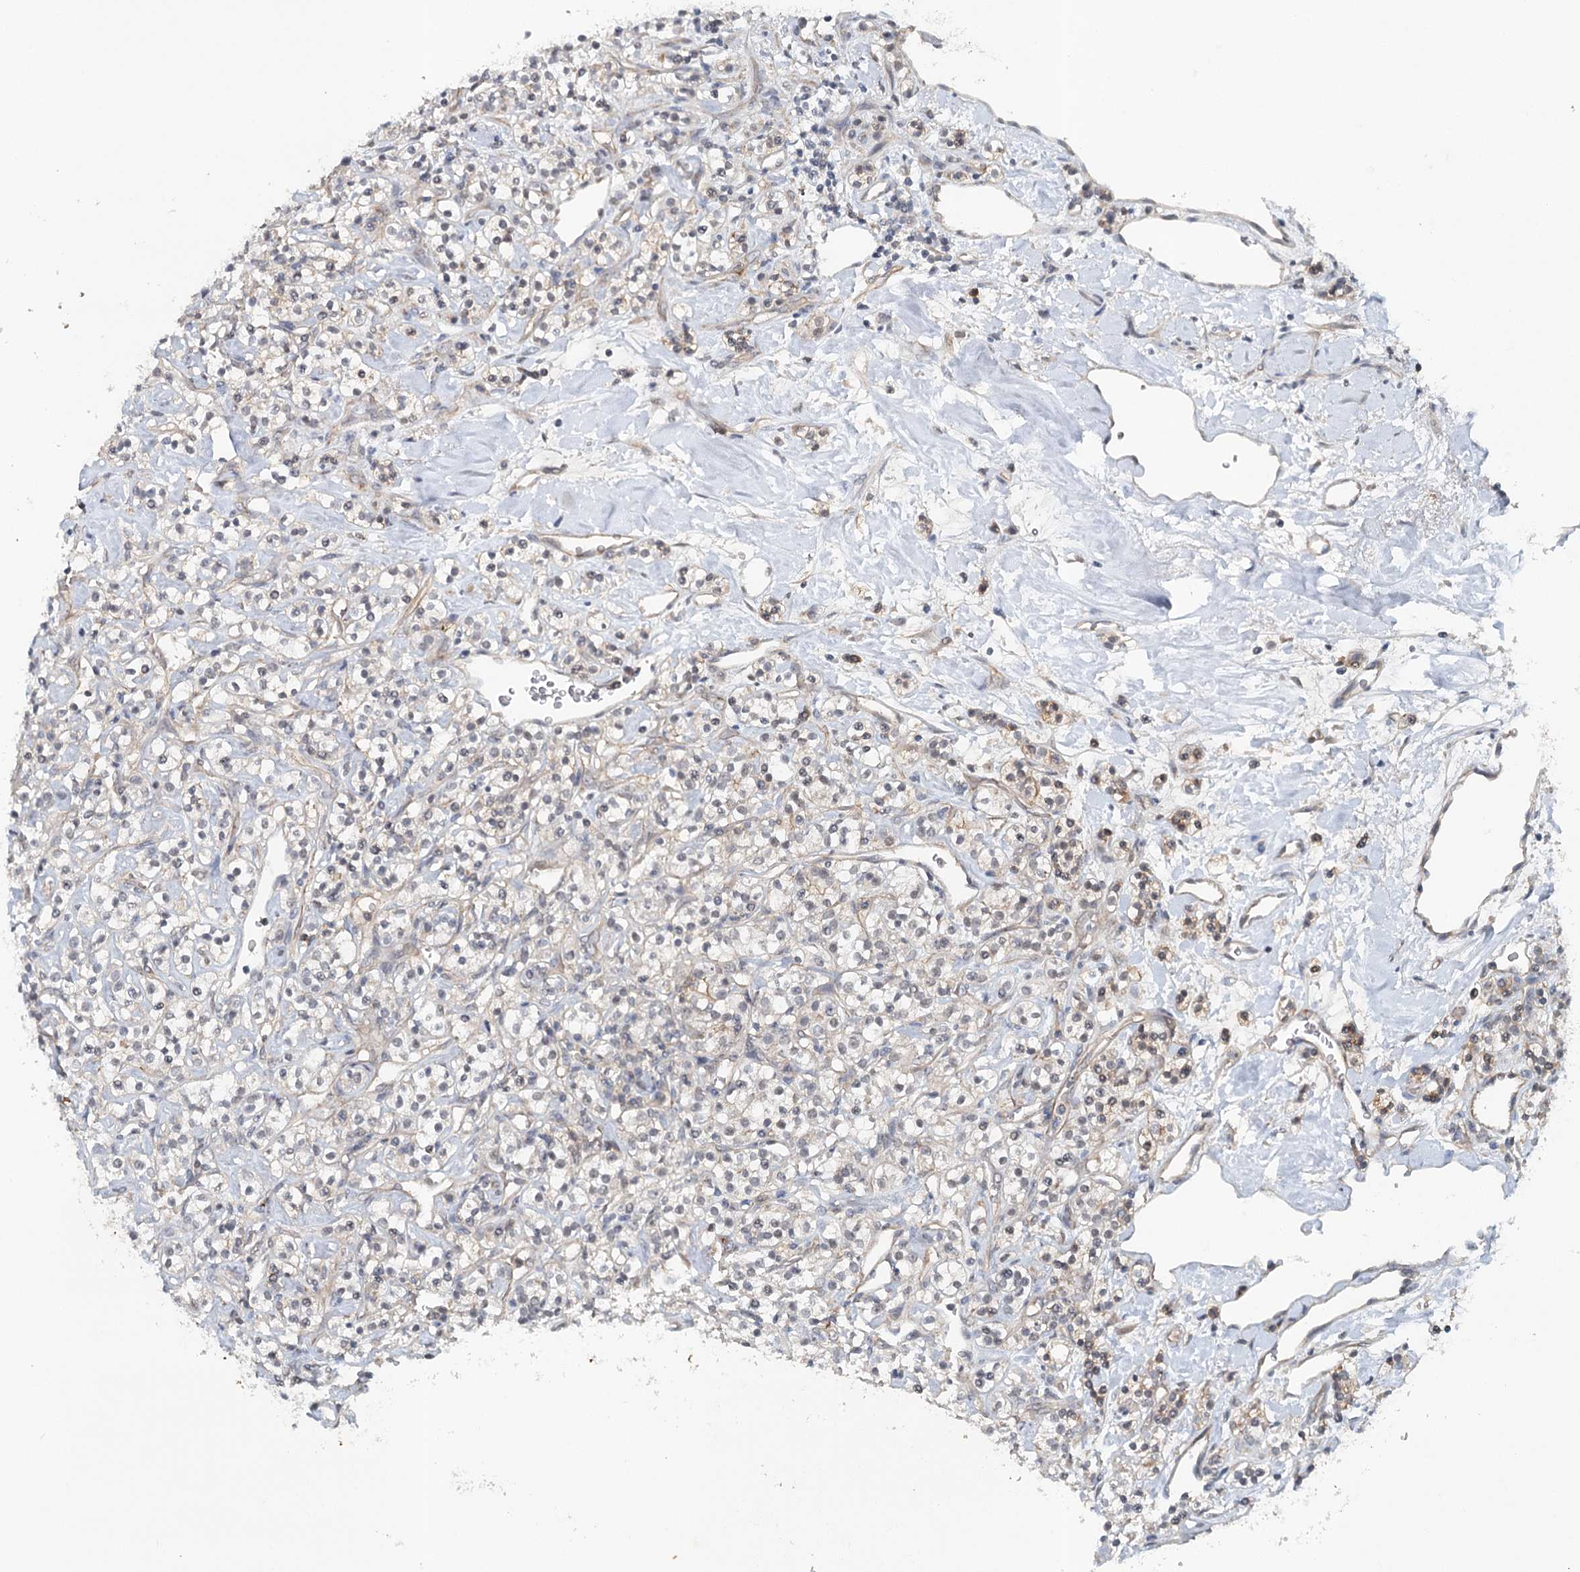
{"staining": {"intensity": "negative", "quantity": "none", "location": "none"}, "tissue": "renal cancer", "cell_type": "Tumor cells", "image_type": "cancer", "snomed": [{"axis": "morphology", "description": "Adenocarcinoma, NOS"}, {"axis": "topography", "description": "Kidney"}], "caption": "A micrograph of adenocarcinoma (renal) stained for a protein displays no brown staining in tumor cells.", "gene": "SYNPO", "patient": {"sex": "male", "age": 77}}